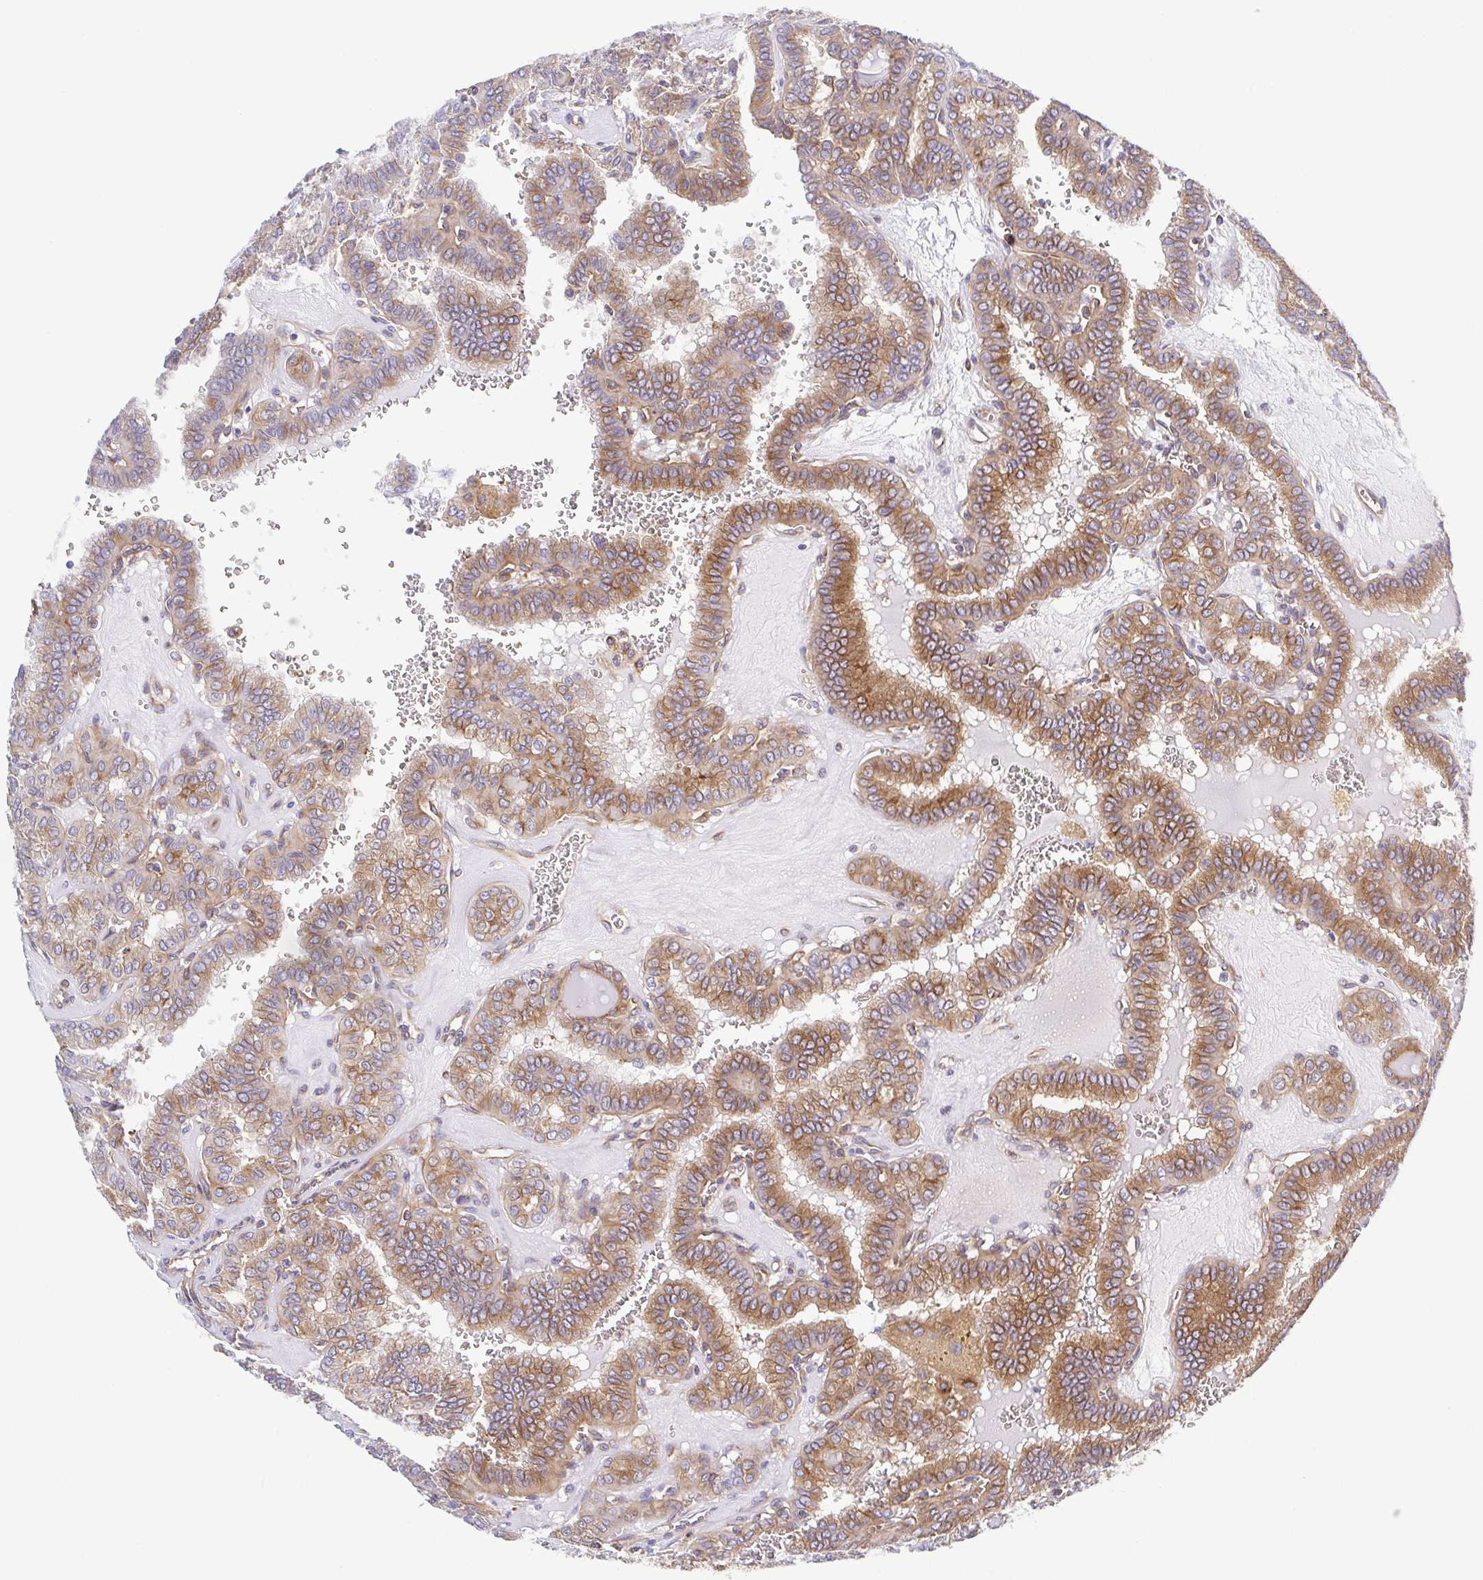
{"staining": {"intensity": "moderate", "quantity": ">75%", "location": "cytoplasmic/membranous"}, "tissue": "thyroid cancer", "cell_type": "Tumor cells", "image_type": "cancer", "snomed": [{"axis": "morphology", "description": "Papillary adenocarcinoma, NOS"}, {"axis": "topography", "description": "Thyroid gland"}], "caption": "Immunohistochemistry (DAB (3,3'-diaminobenzidine)) staining of human thyroid cancer (papillary adenocarcinoma) displays moderate cytoplasmic/membranous protein staining in approximately >75% of tumor cells.", "gene": "KIF5B", "patient": {"sex": "female", "age": 41}}